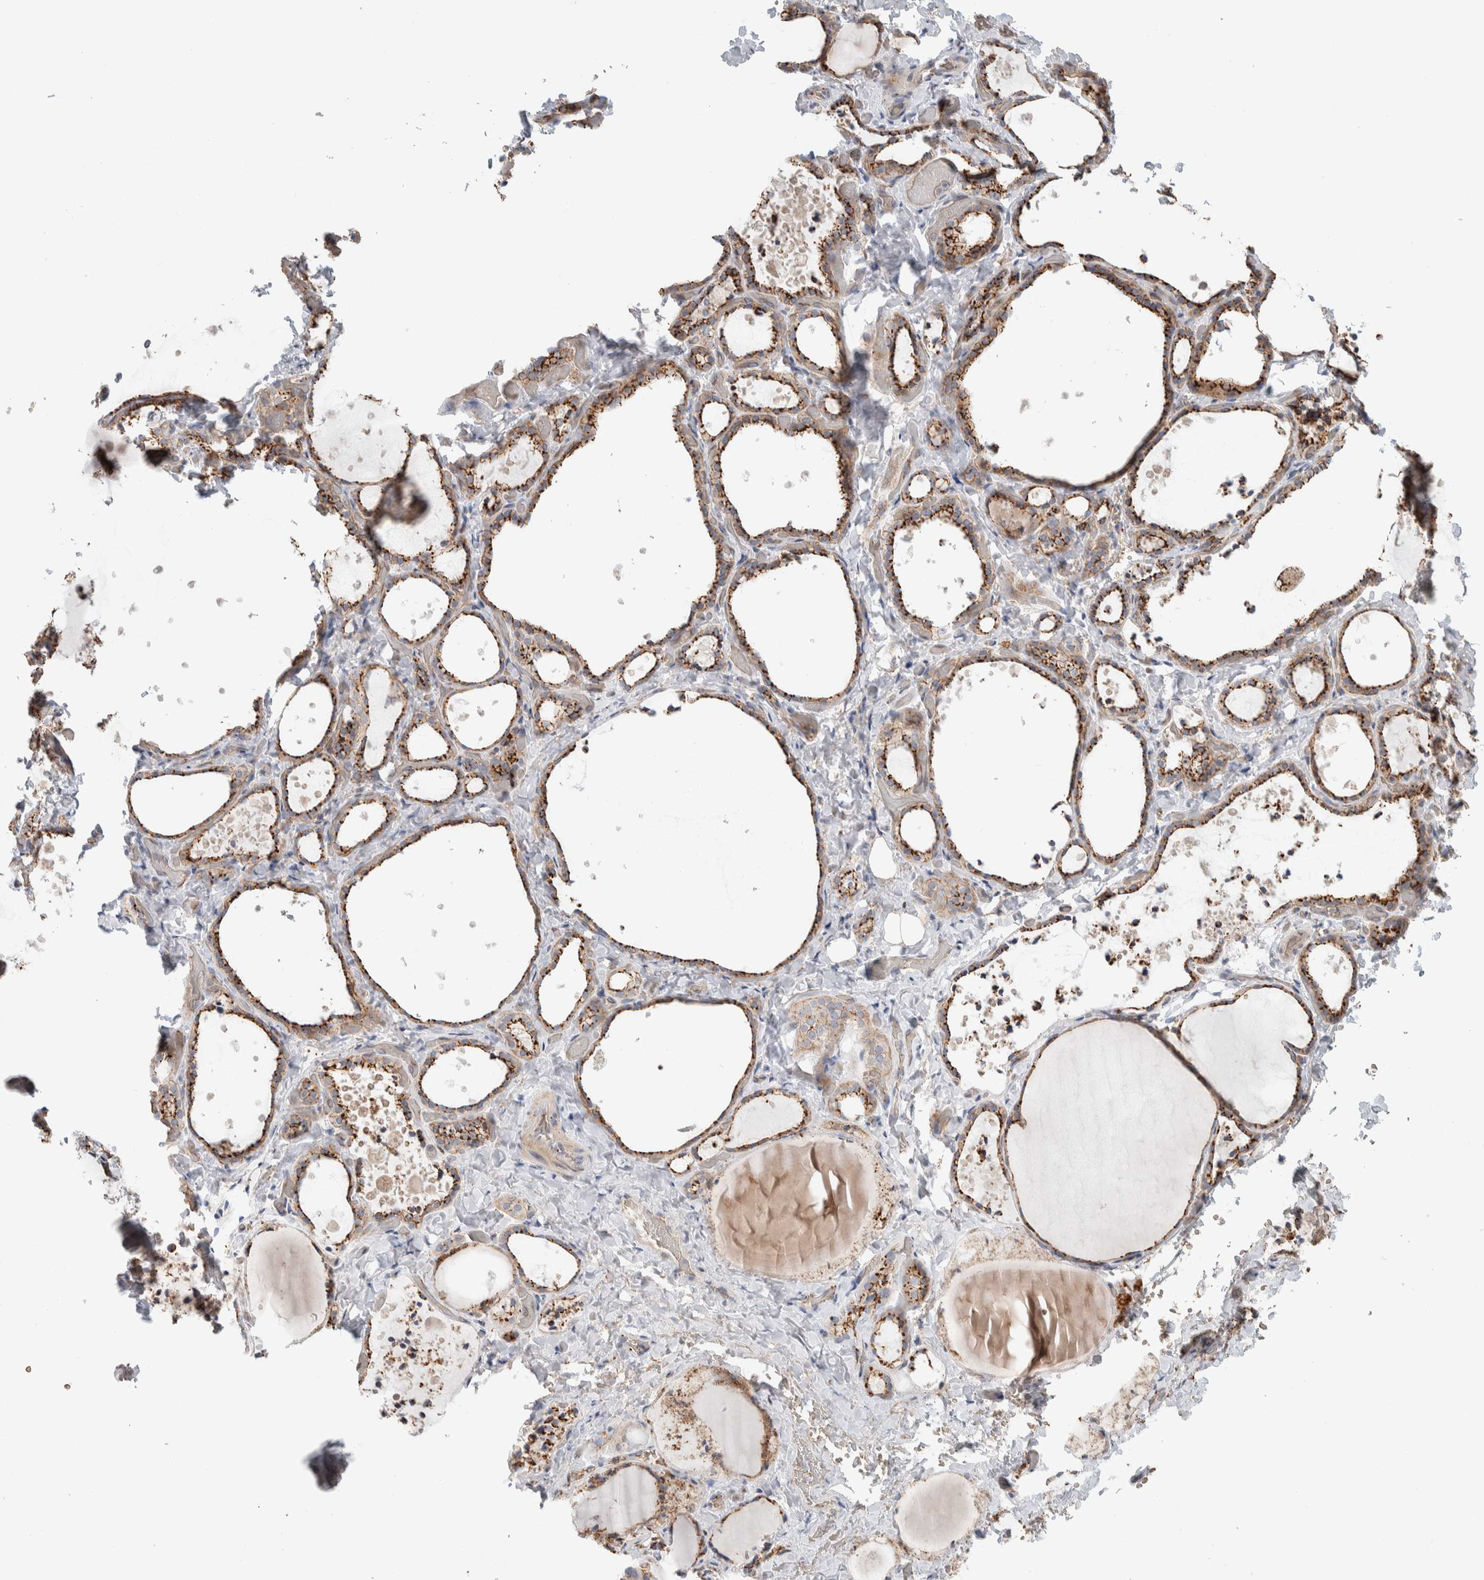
{"staining": {"intensity": "moderate", "quantity": ">75%", "location": "cytoplasmic/membranous"}, "tissue": "thyroid gland", "cell_type": "Glandular cells", "image_type": "normal", "snomed": [{"axis": "morphology", "description": "Normal tissue, NOS"}, {"axis": "topography", "description": "Thyroid gland"}], "caption": "Protein staining of unremarkable thyroid gland exhibits moderate cytoplasmic/membranous staining in approximately >75% of glandular cells. (DAB IHC with brightfield microscopy, high magnification).", "gene": "SLC38A10", "patient": {"sex": "female", "age": 44}}